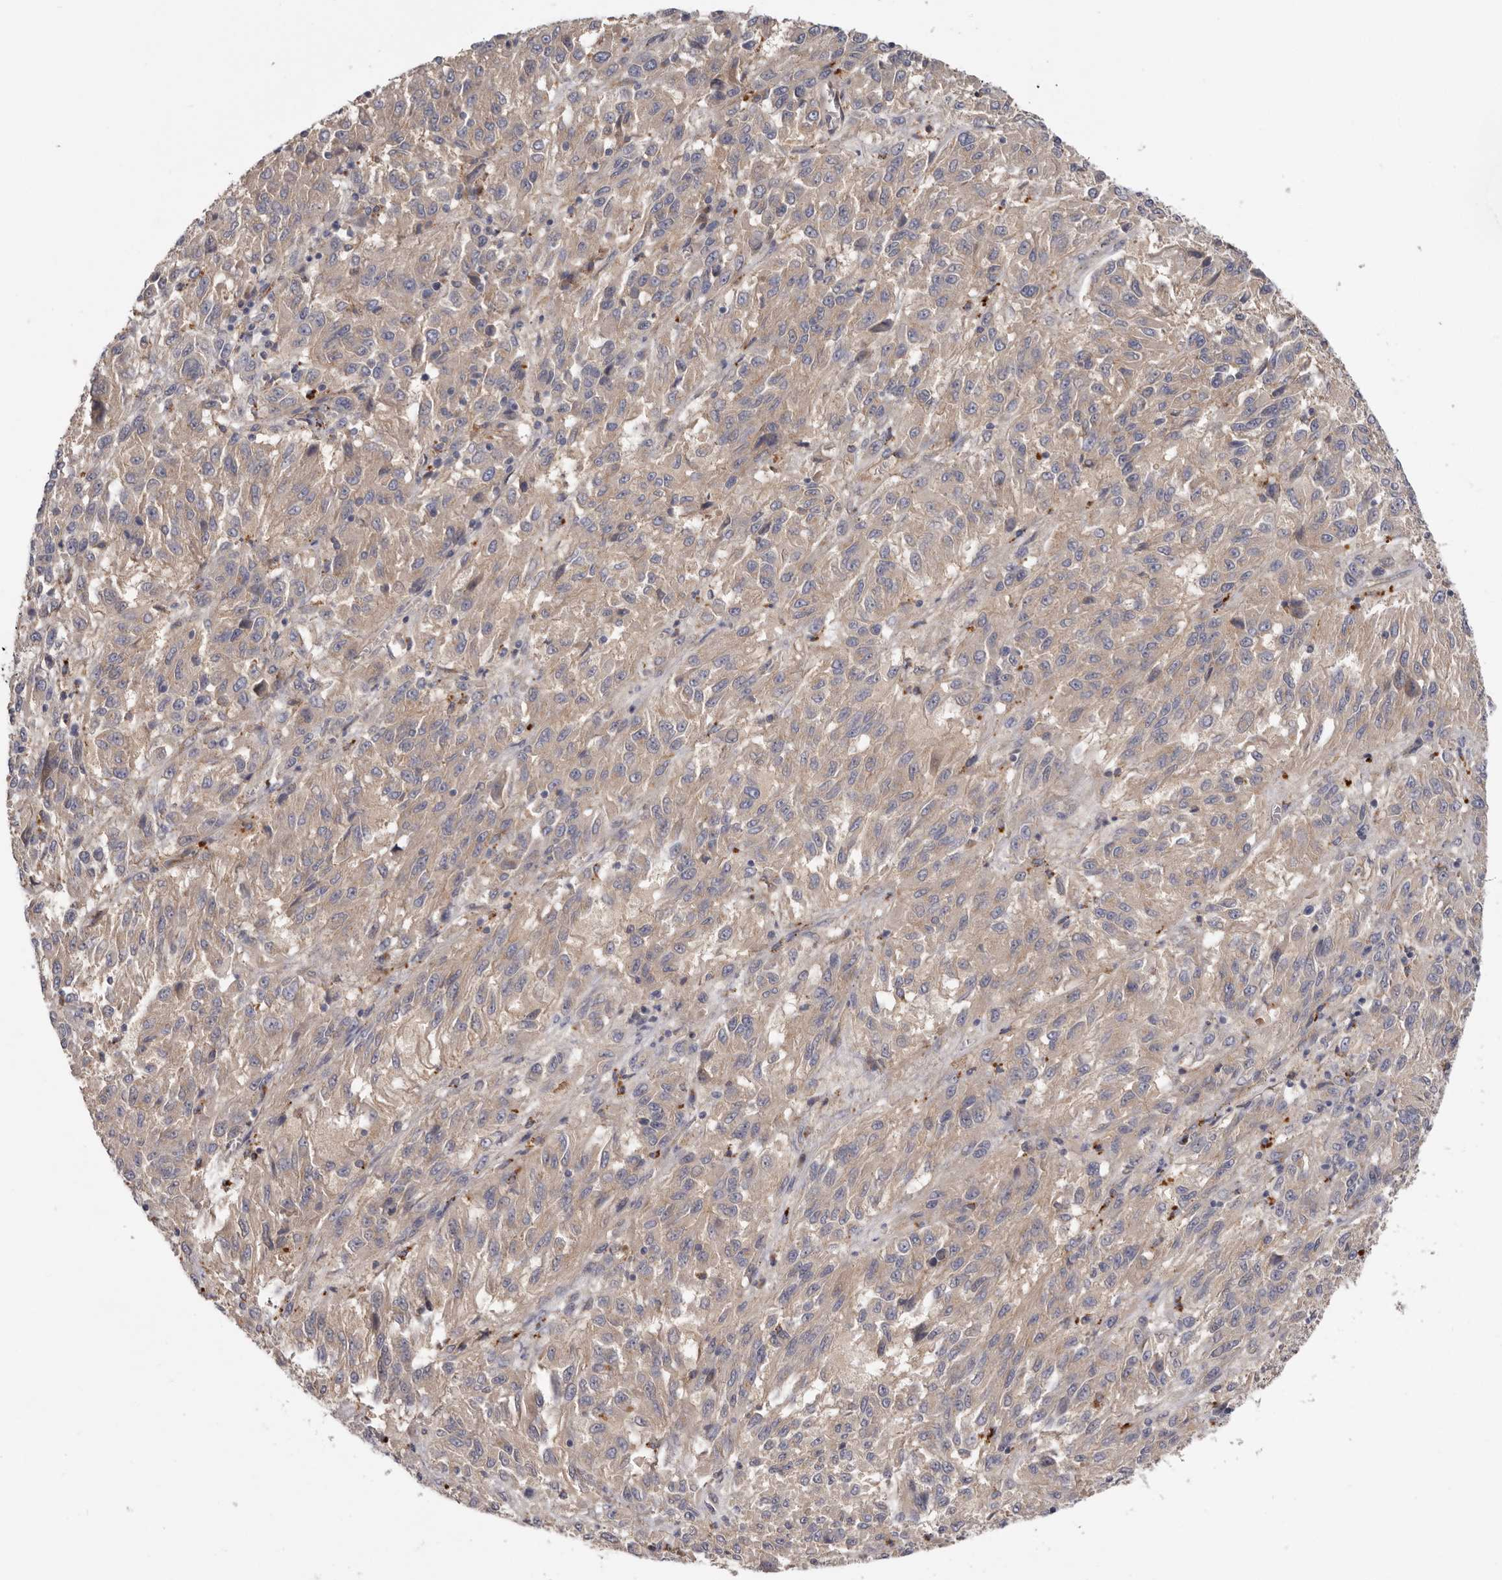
{"staining": {"intensity": "negative", "quantity": "none", "location": "none"}, "tissue": "melanoma", "cell_type": "Tumor cells", "image_type": "cancer", "snomed": [{"axis": "morphology", "description": "Malignant melanoma, Metastatic site"}, {"axis": "topography", "description": "Lung"}], "caption": "Malignant melanoma (metastatic site) was stained to show a protein in brown. There is no significant positivity in tumor cells. (Immunohistochemistry, brightfield microscopy, high magnification).", "gene": "INKA2", "patient": {"sex": "male", "age": 64}}